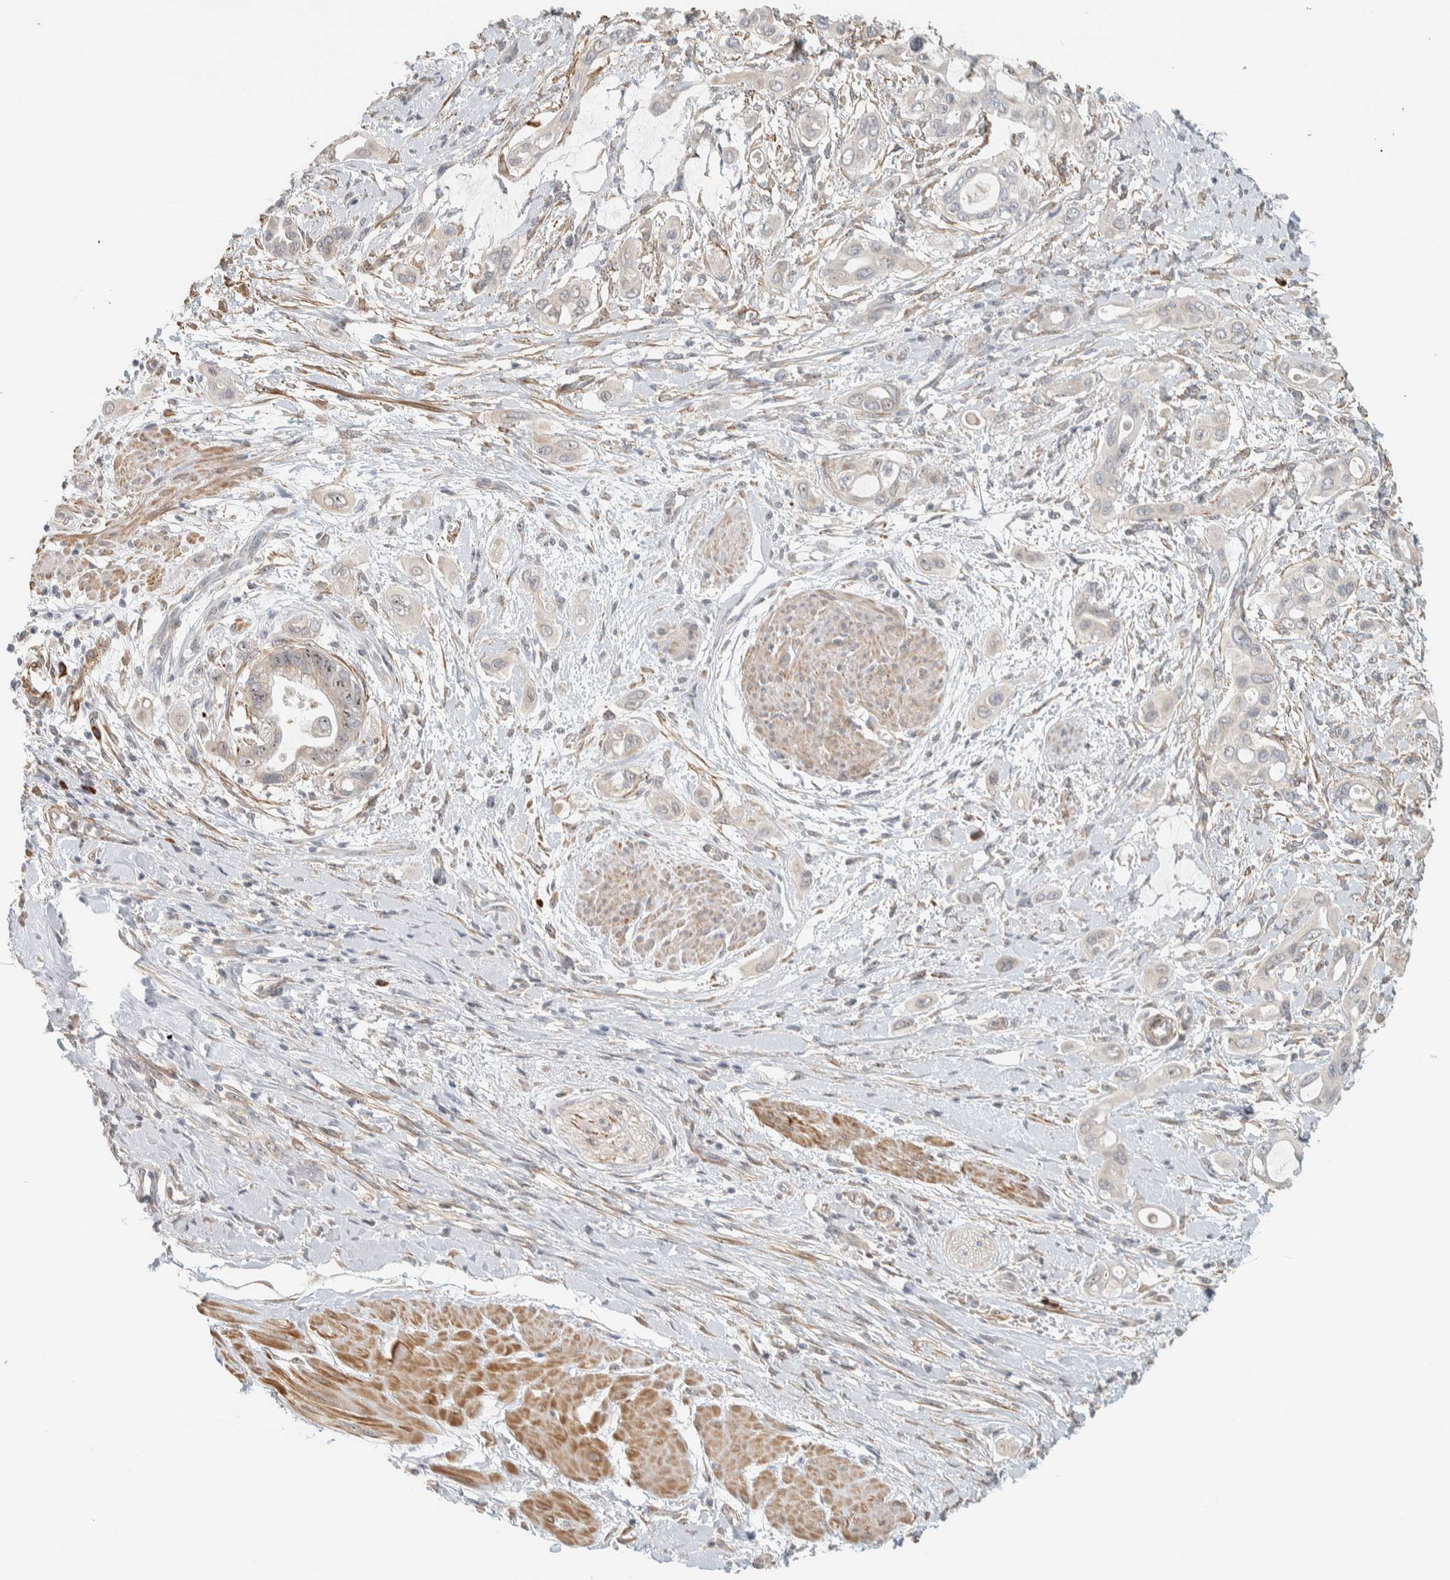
{"staining": {"intensity": "weak", "quantity": "<25%", "location": "cytoplasmic/membranous"}, "tissue": "pancreatic cancer", "cell_type": "Tumor cells", "image_type": "cancer", "snomed": [{"axis": "morphology", "description": "Adenocarcinoma, NOS"}, {"axis": "topography", "description": "Pancreas"}], "caption": "Tumor cells are negative for protein expression in human pancreatic cancer (adenocarcinoma).", "gene": "KLHL40", "patient": {"sex": "male", "age": 59}}